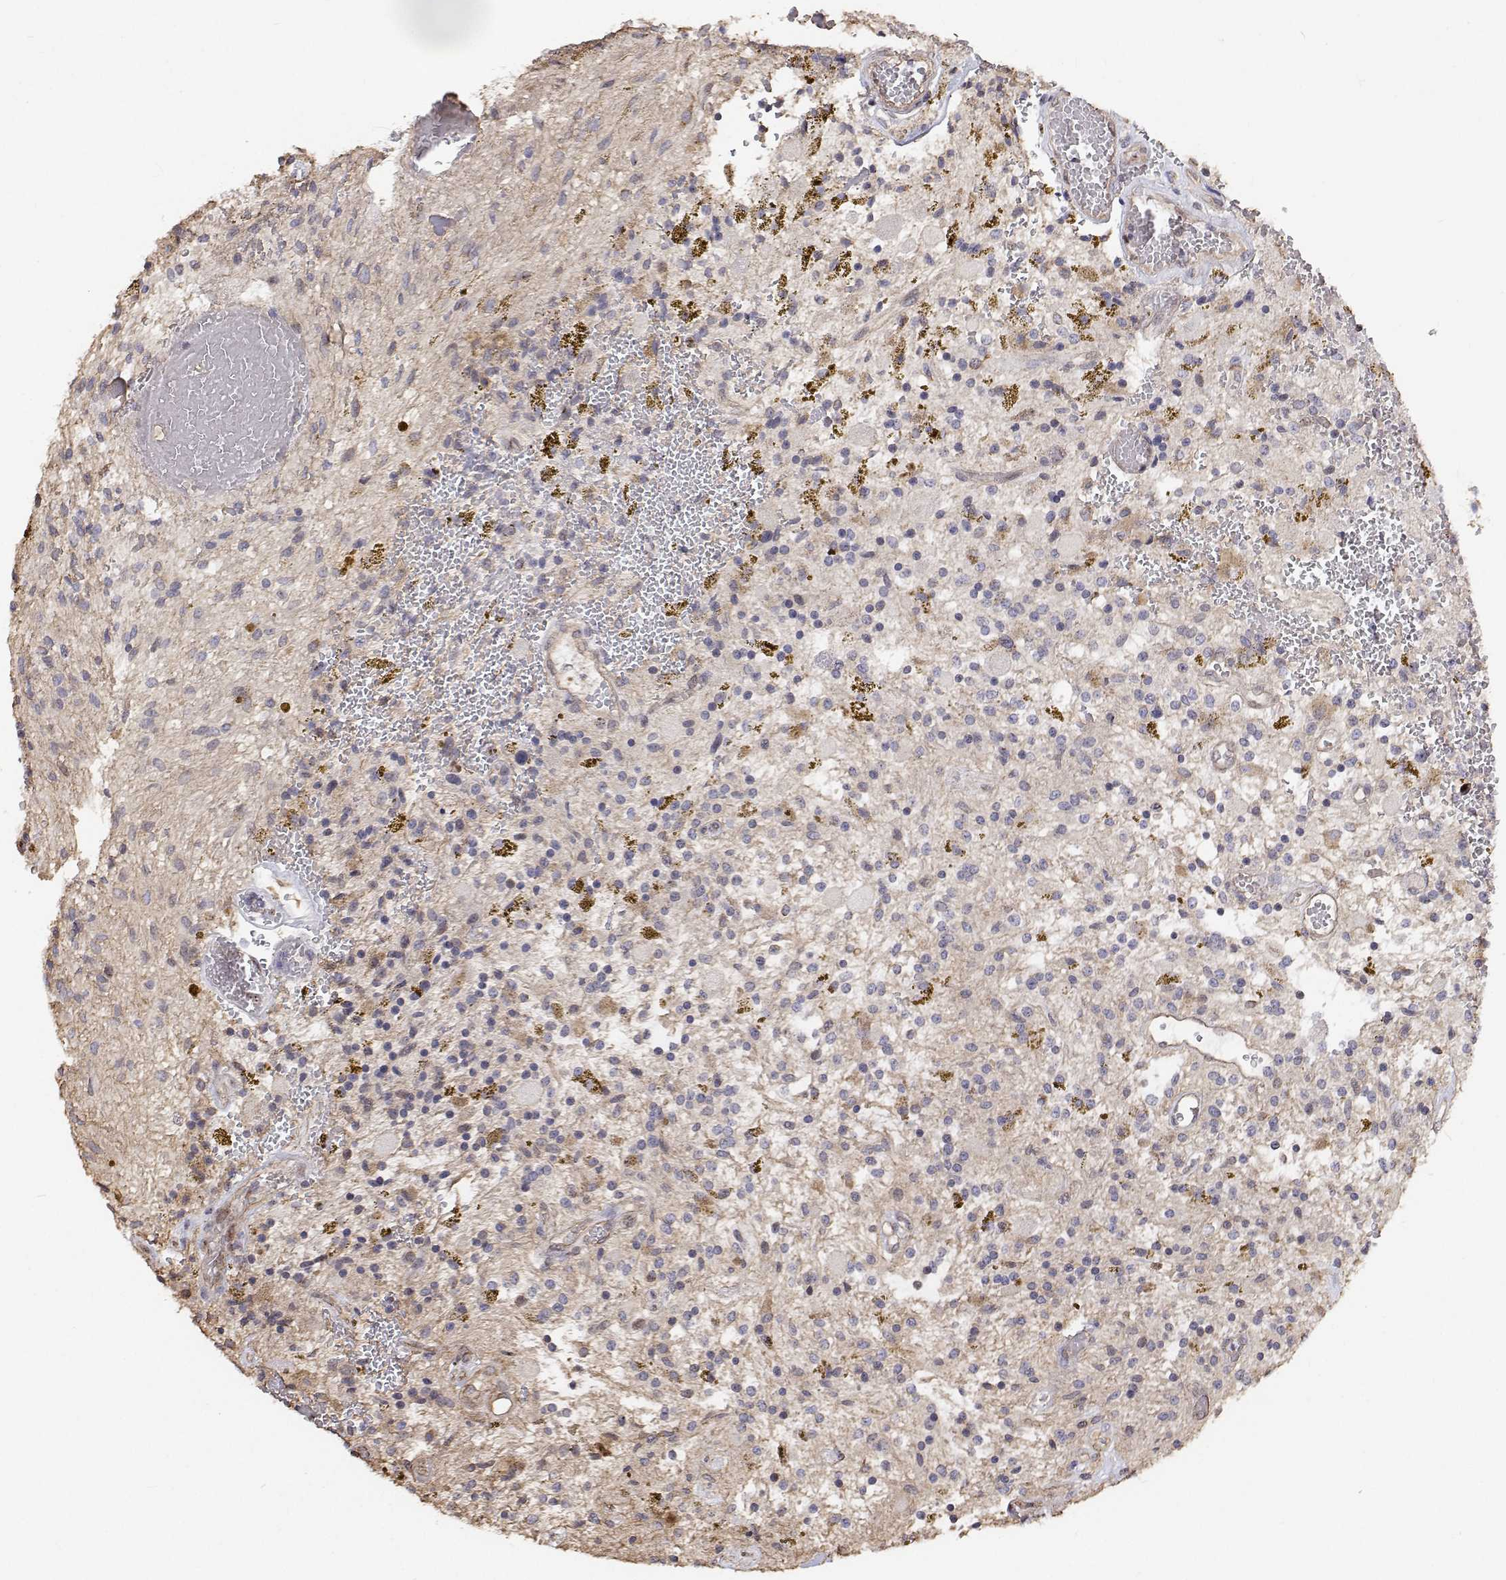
{"staining": {"intensity": "negative", "quantity": "none", "location": "none"}, "tissue": "glioma", "cell_type": "Tumor cells", "image_type": "cancer", "snomed": [{"axis": "morphology", "description": "Glioma, malignant, Low grade"}, {"axis": "topography", "description": "Cerebellum"}], "caption": "There is no significant staining in tumor cells of malignant glioma (low-grade).", "gene": "GSDMA", "patient": {"sex": "female", "age": 14}}